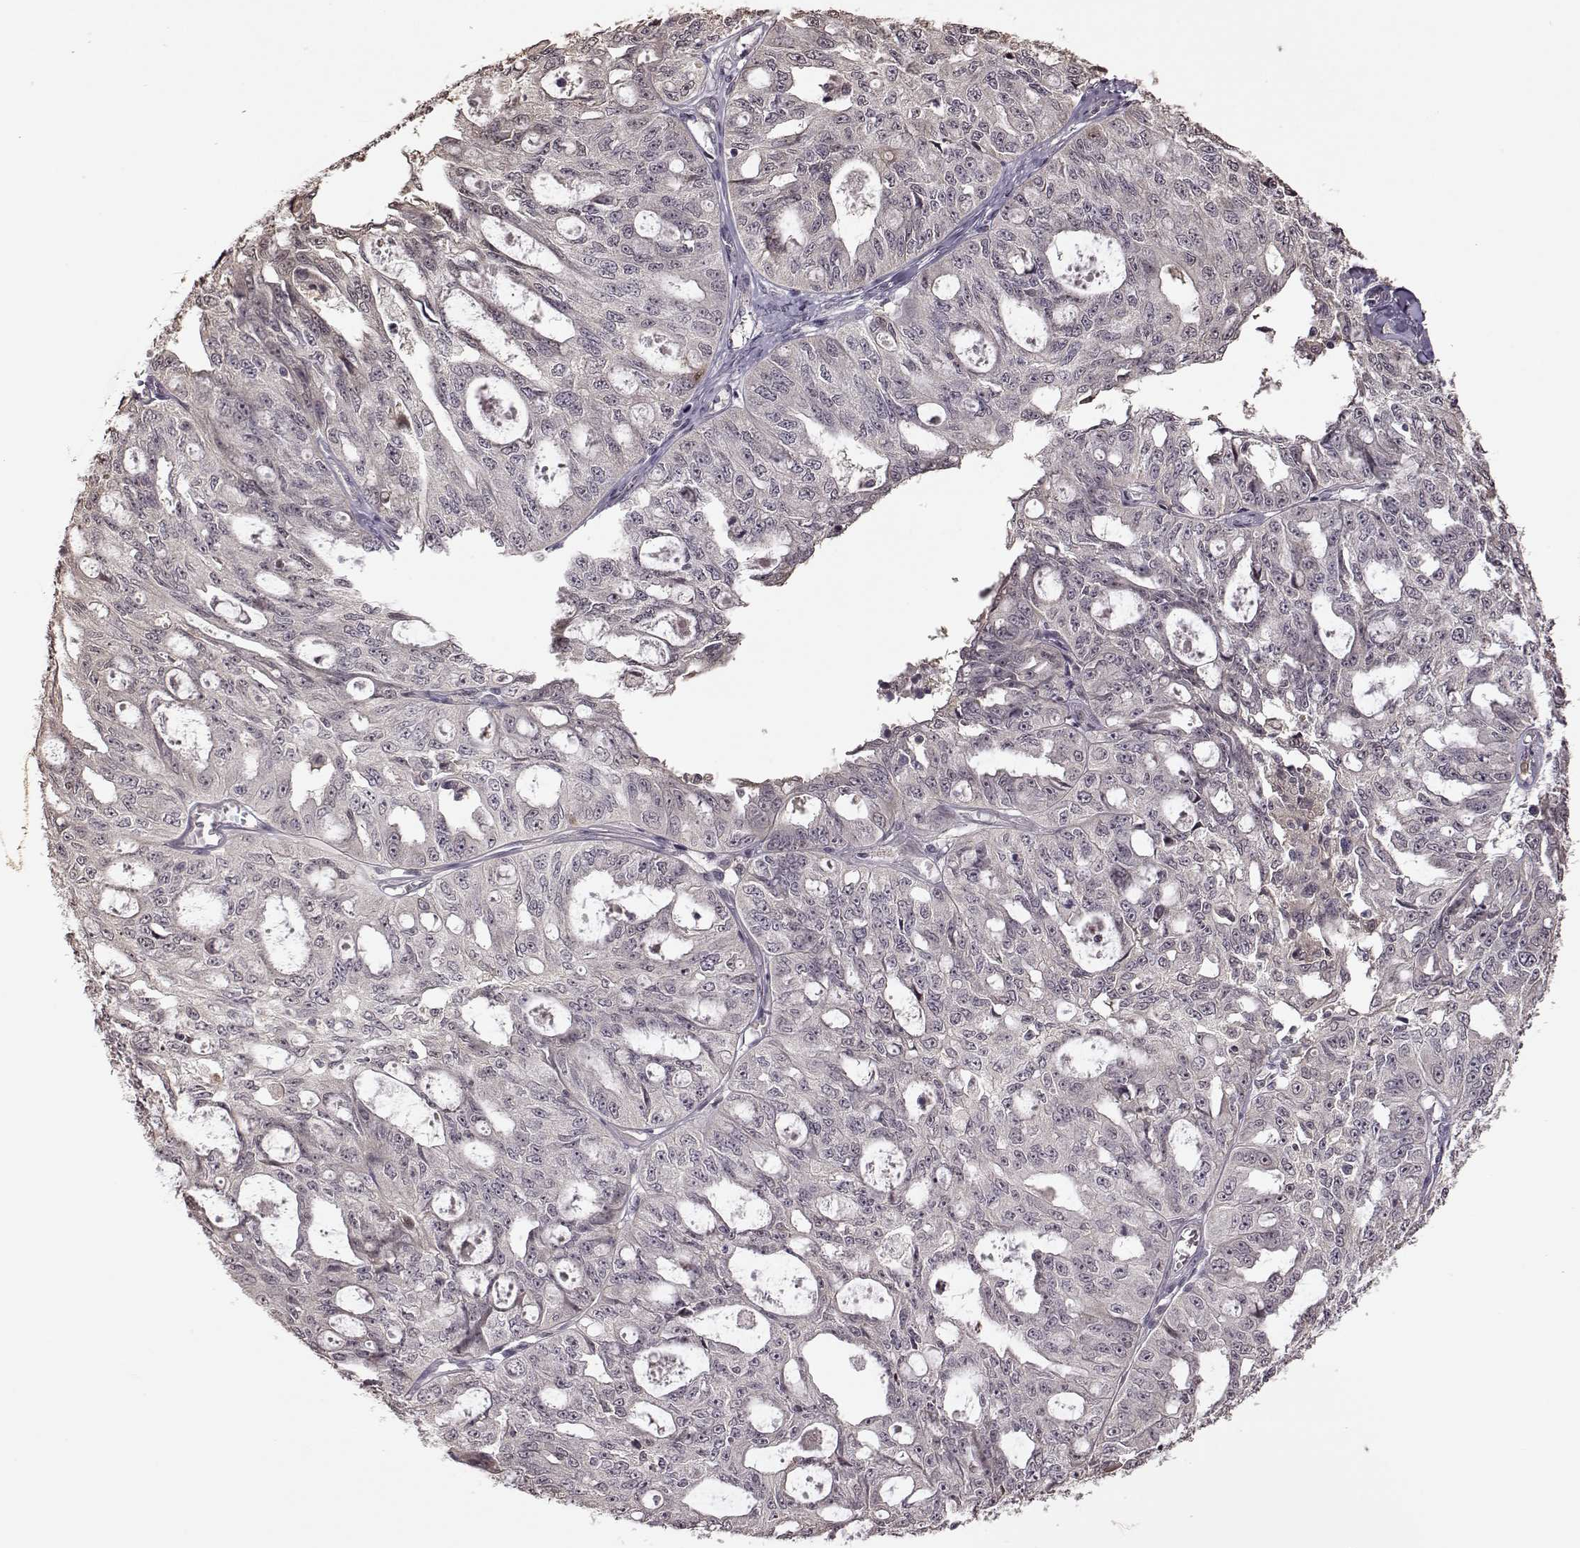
{"staining": {"intensity": "negative", "quantity": "none", "location": "none"}, "tissue": "ovarian cancer", "cell_type": "Tumor cells", "image_type": "cancer", "snomed": [{"axis": "morphology", "description": "Carcinoma, endometroid"}, {"axis": "topography", "description": "Ovary"}], "caption": "DAB (3,3'-diaminobenzidine) immunohistochemical staining of ovarian cancer exhibits no significant positivity in tumor cells.", "gene": "CRB1", "patient": {"sex": "female", "age": 65}}